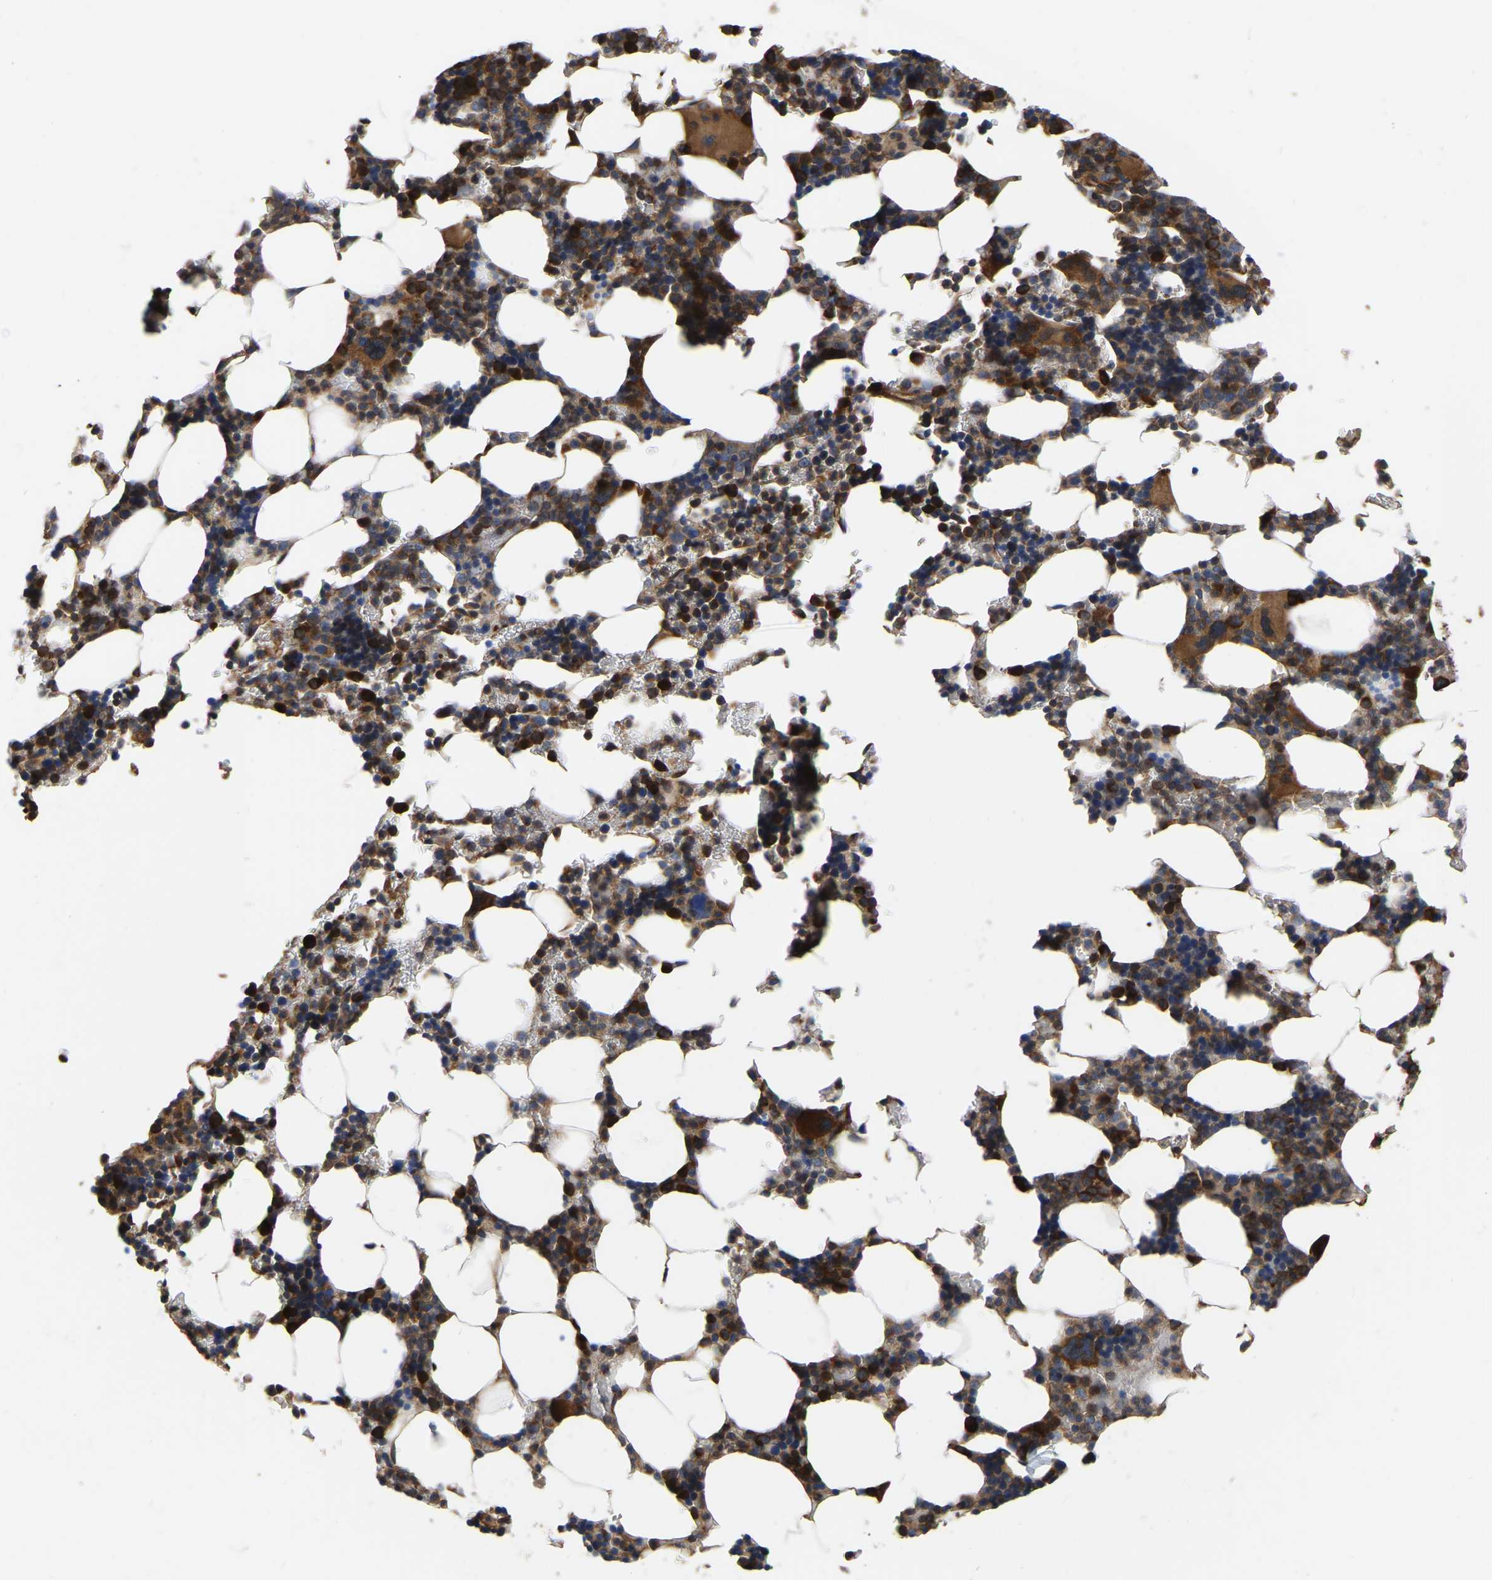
{"staining": {"intensity": "strong", "quantity": "25%-75%", "location": "cytoplasmic/membranous"}, "tissue": "bone marrow", "cell_type": "Hematopoietic cells", "image_type": "normal", "snomed": [{"axis": "morphology", "description": "Normal tissue, NOS"}, {"axis": "topography", "description": "Bone marrow"}], "caption": "Hematopoietic cells demonstrate high levels of strong cytoplasmic/membranous positivity in about 25%-75% of cells in unremarkable human bone marrow. Ihc stains the protein of interest in brown and the nuclei are stained blue.", "gene": "GARS1", "patient": {"sex": "female", "age": 81}}